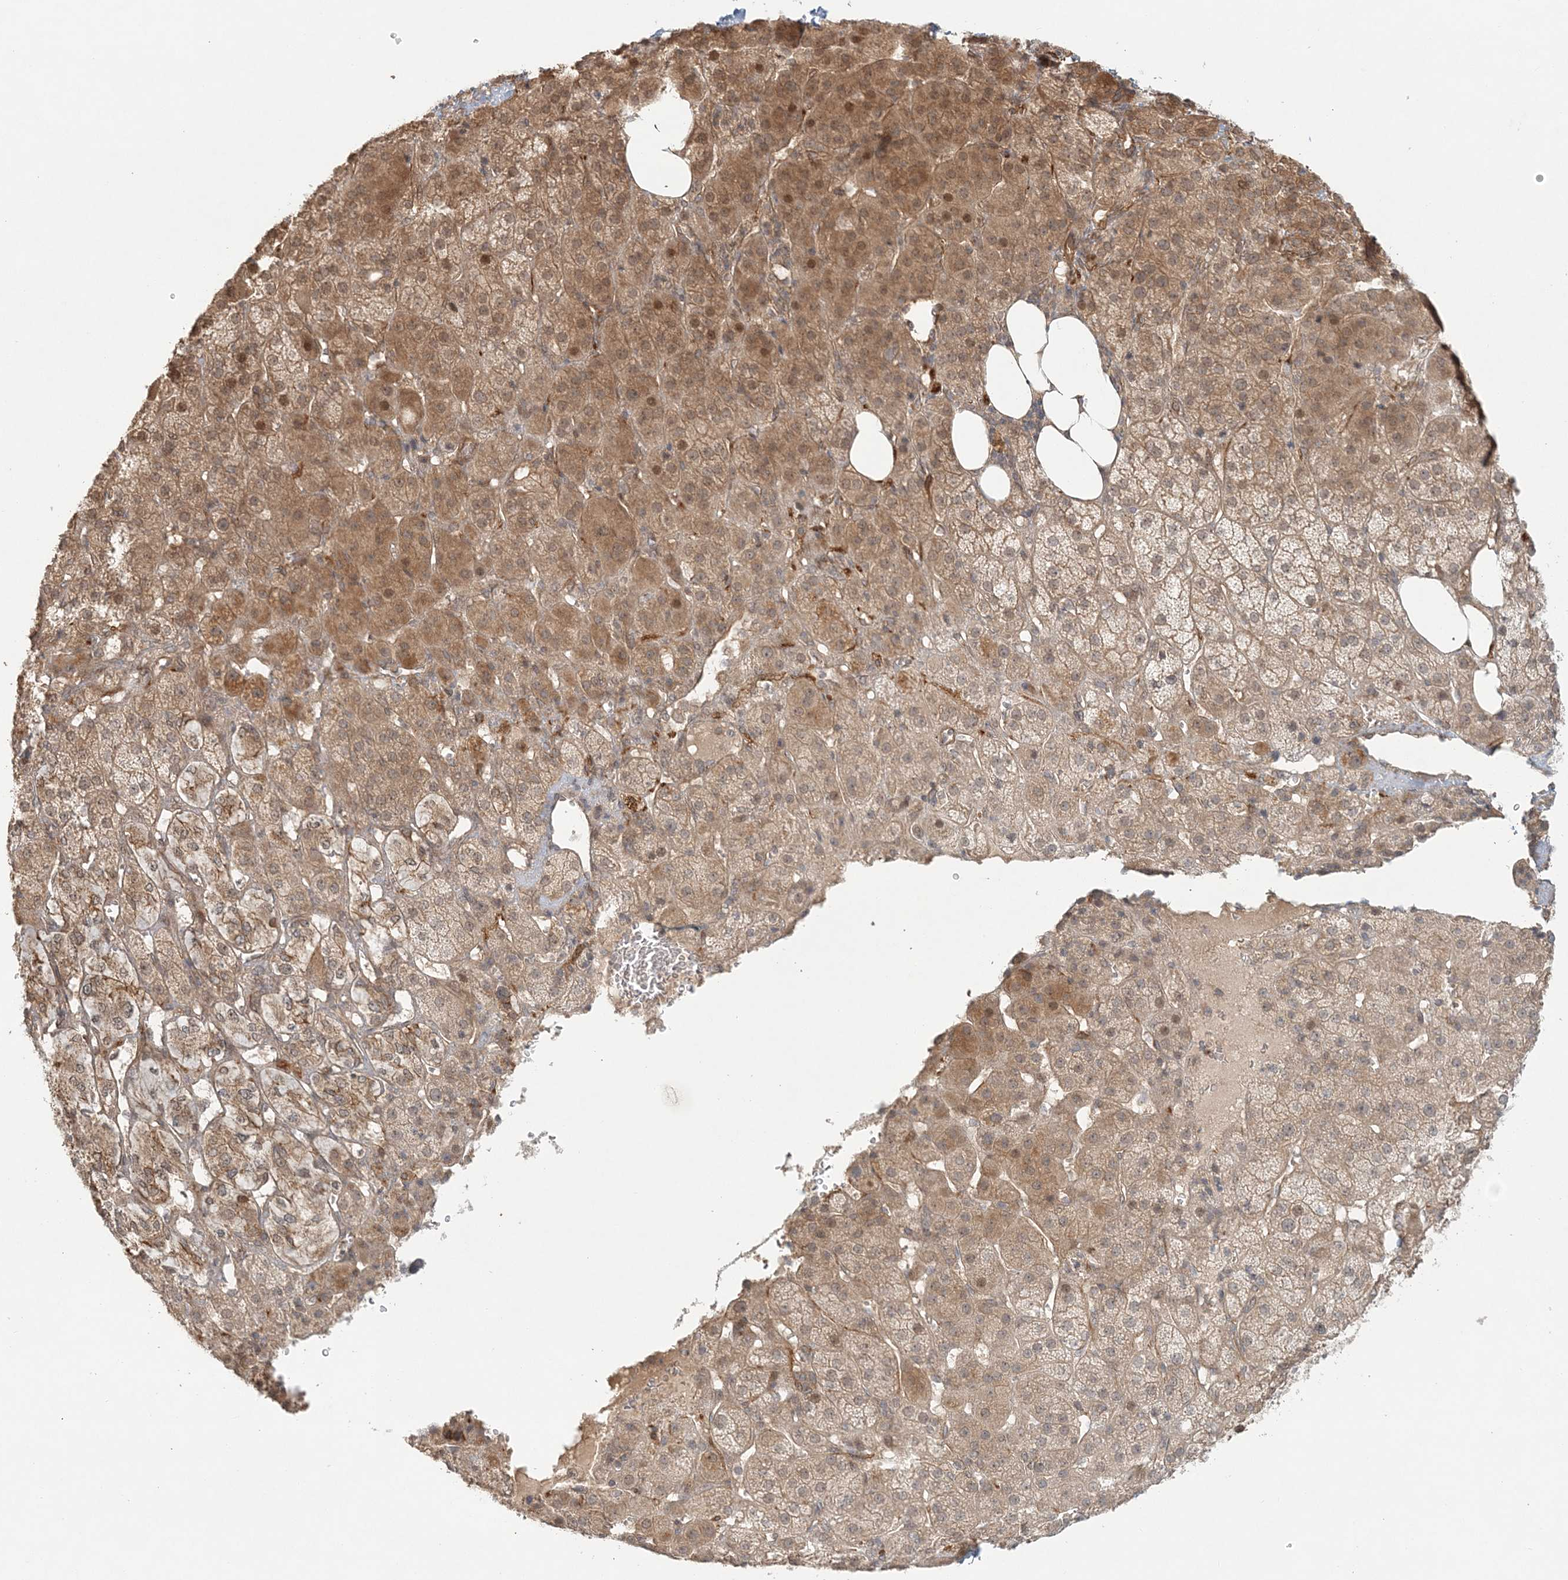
{"staining": {"intensity": "moderate", "quantity": "25%-75%", "location": "cytoplasmic/membranous,nuclear"}, "tissue": "adrenal gland", "cell_type": "Glandular cells", "image_type": "normal", "snomed": [{"axis": "morphology", "description": "Normal tissue, NOS"}, {"axis": "topography", "description": "Adrenal gland"}], "caption": "A medium amount of moderate cytoplasmic/membranous,nuclear expression is present in approximately 25%-75% of glandular cells in unremarkable adrenal gland. Immunohistochemistry stains the protein in brown and the nuclei are stained blue.", "gene": "KIAA0232", "patient": {"sex": "female", "age": 57}}